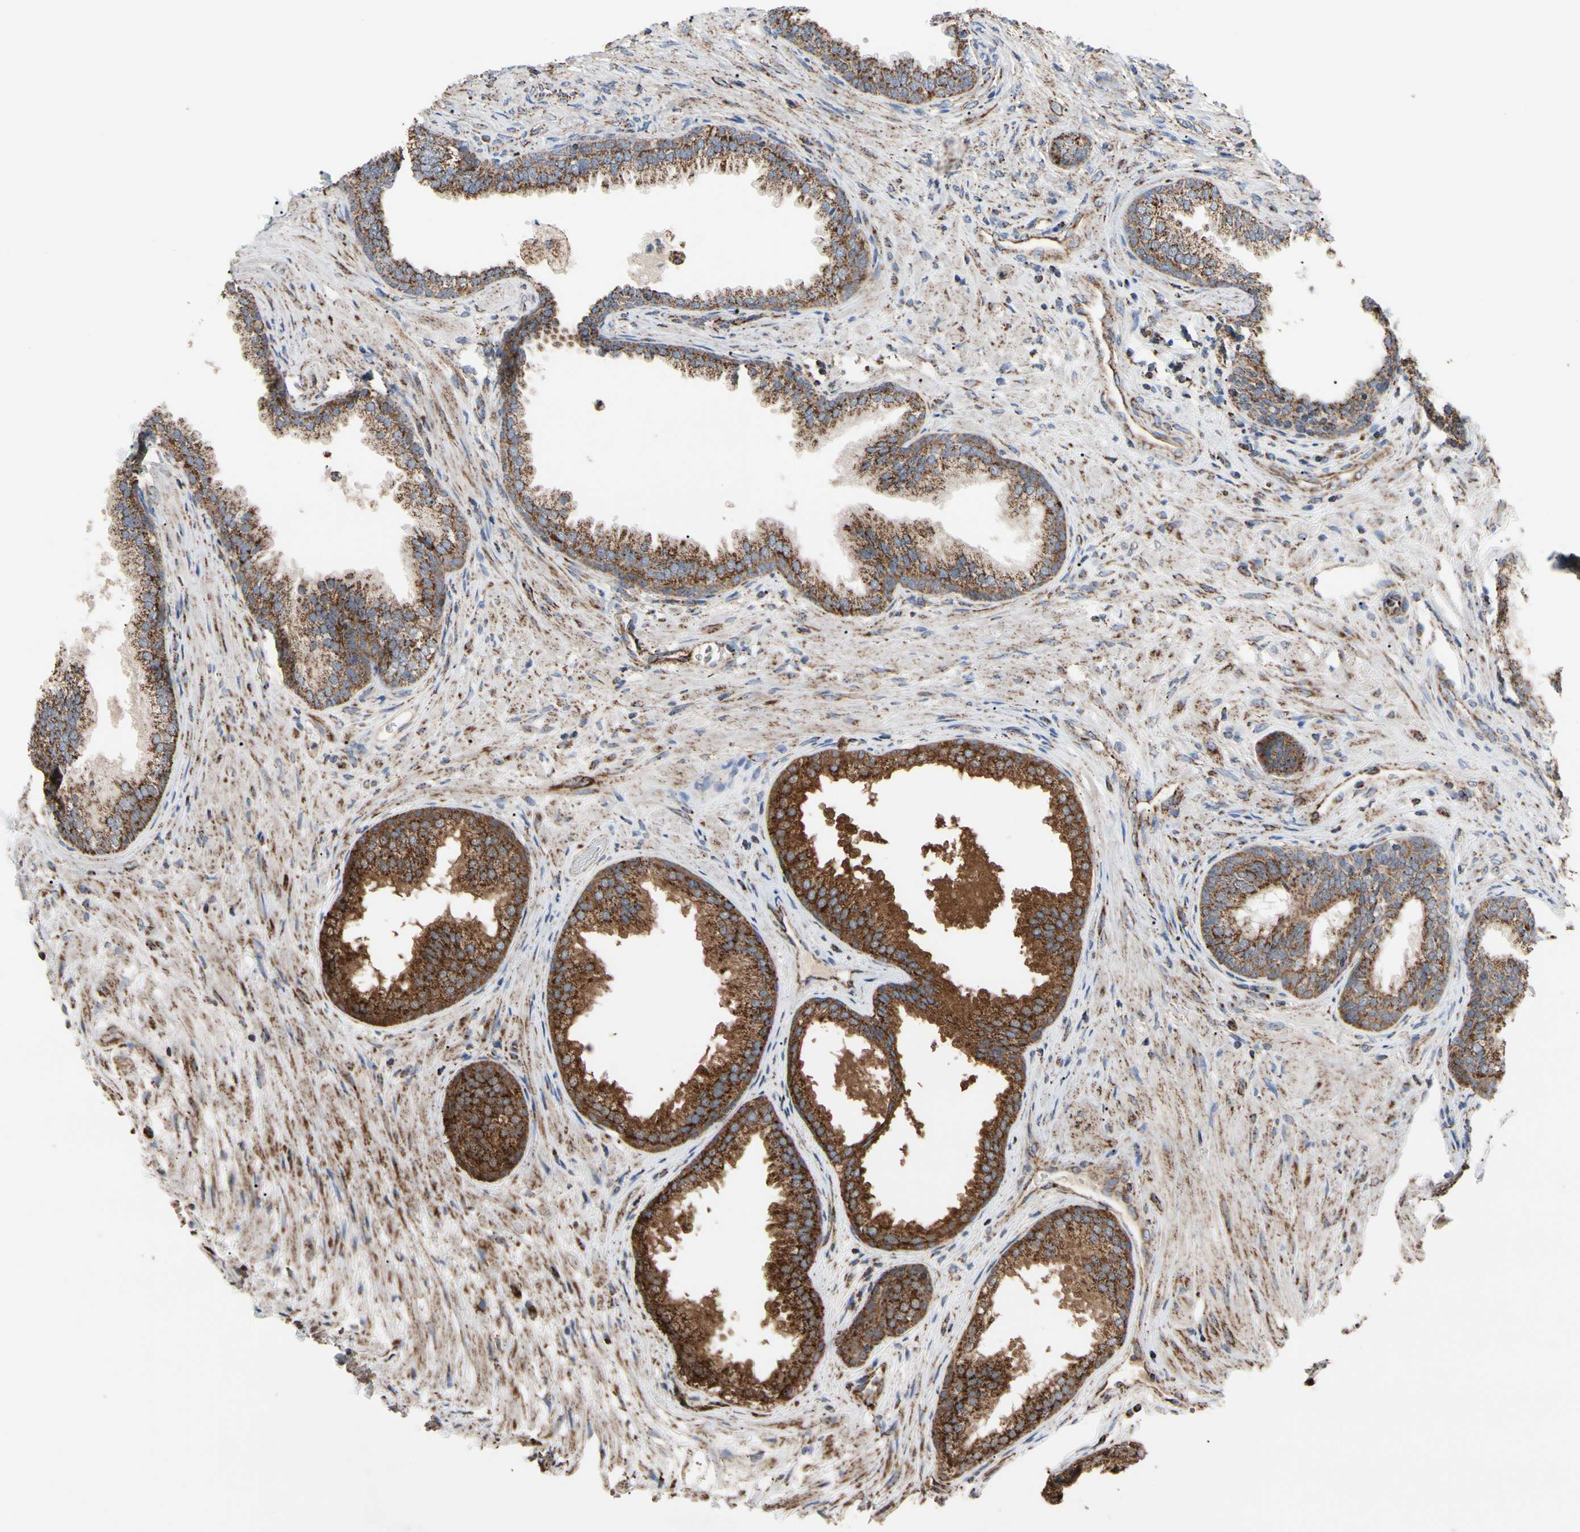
{"staining": {"intensity": "strong", "quantity": ">75%", "location": "cytoplasmic/membranous"}, "tissue": "prostate", "cell_type": "Glandular cells", "image_type": "normal", "snomed": [{"axis": "morphology", "description": "Normal tissue, NOS"}, {"axis": "topography", "description": "Prostate"}], "caption": "Immunohistochemical staining of unremarkable human prostate shows high levels of strong cytoplasmic/membranous staining in approximately >75% of glandular cells.", "gene": "FAM110B", "patient": {"sex": "male", "age": 76}}